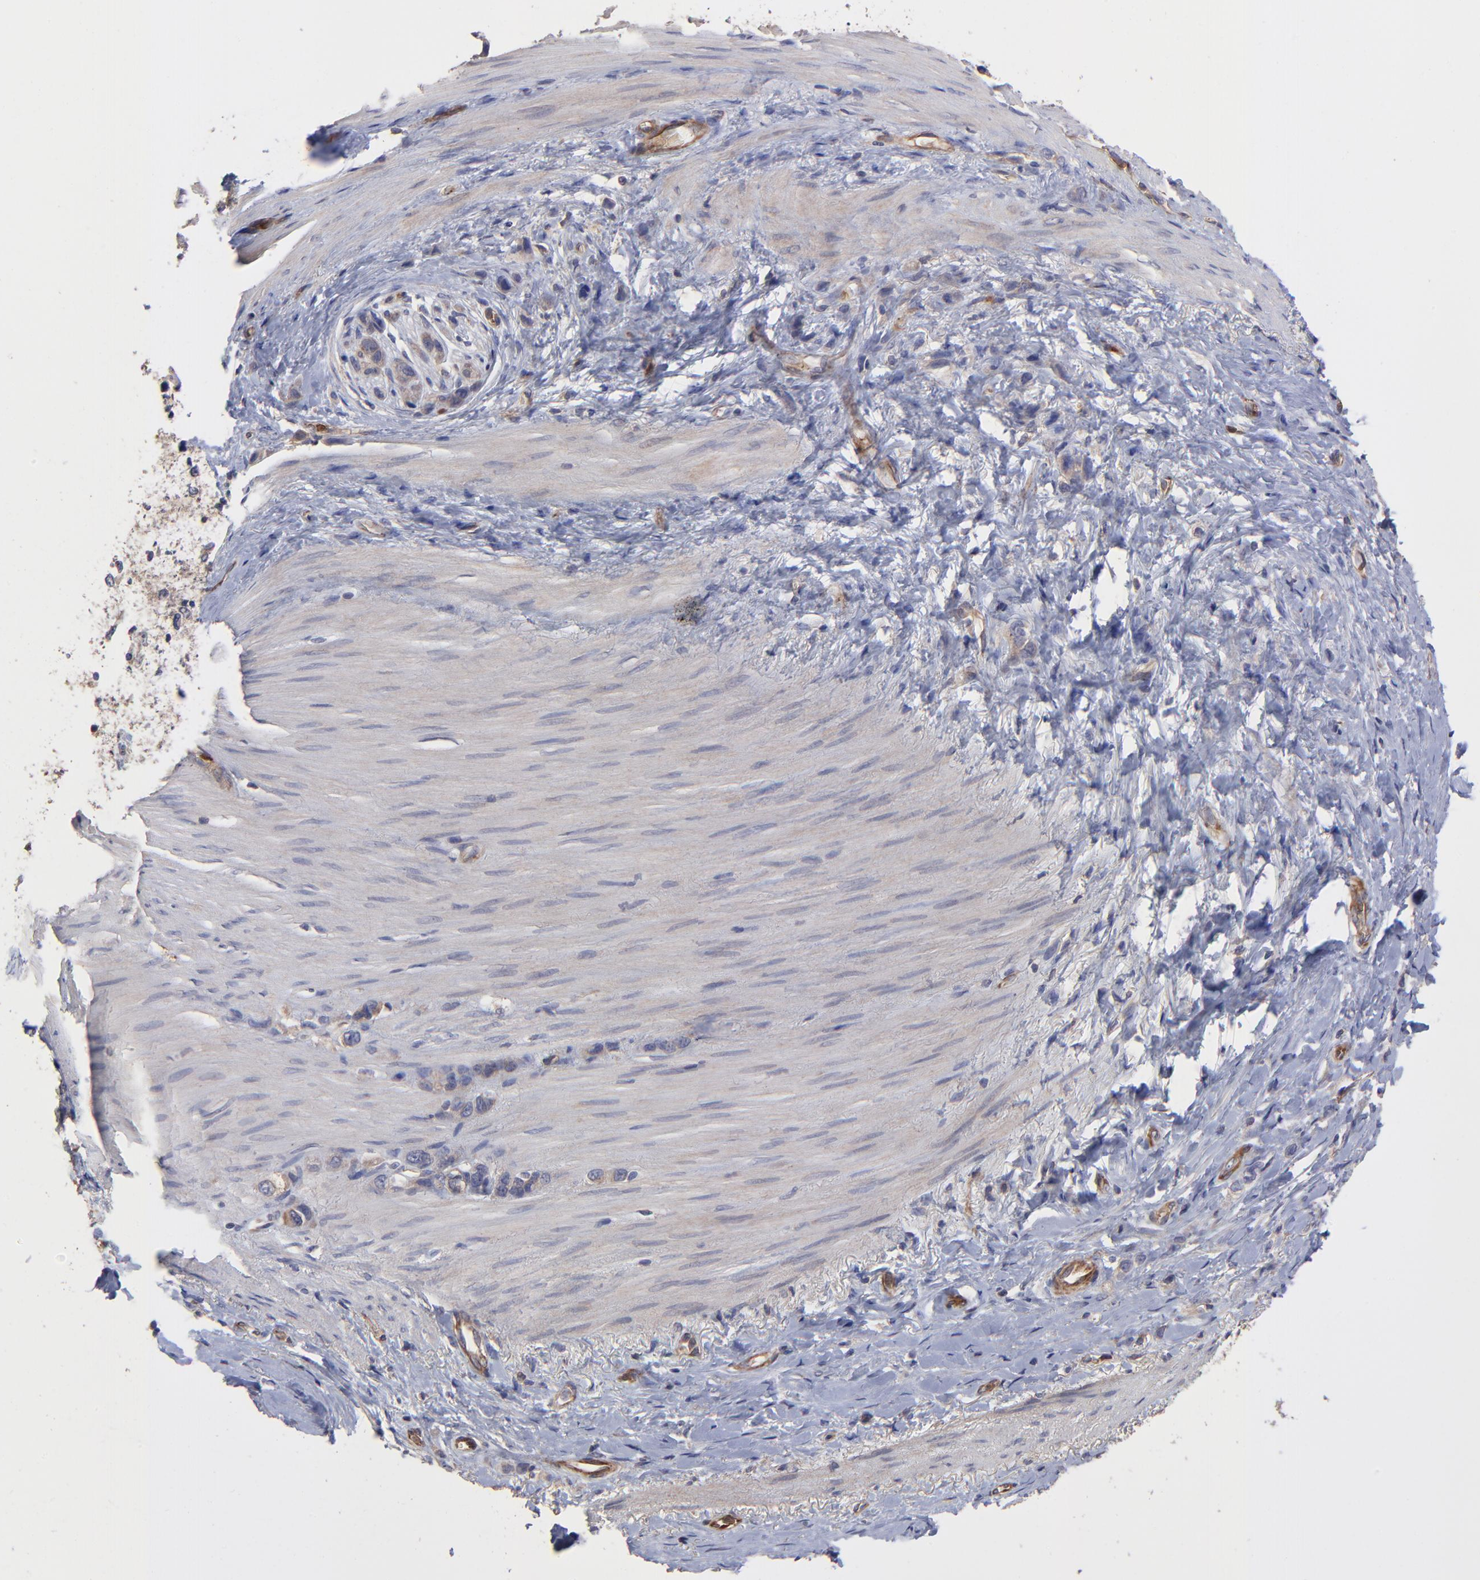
{"staining": {"intensity": "weak", "quantity": "25%-75%", "location": "cytoplasmic/membranous"}, "tissue": "stomach cancer", "cell_type": "Tumor cells", "image_type": "cancer", "snomed": [{"axis": "morphology", "description": "Normal tissue, NOS"}, {"axis": "morphology", "description": "Adenocarcinoma, NOS"}, {"axis": "morphology", "description": "Adenocarcinoma, High grade"}, {"axis": "topography", "description": "Stomach, upper"}, {"axis": "topography", "description": "Stomach"}], "caption": "Protein expression analysis of stomach adenocarcinoma reveals weak cytoplasmic/membranous expression in approximately 25%-75% of tumor cells. (DAB IHC with brightfield microscopy, high magnification).", "gene": "ASB7", "patient": {"sex": "female", "age": 65}}